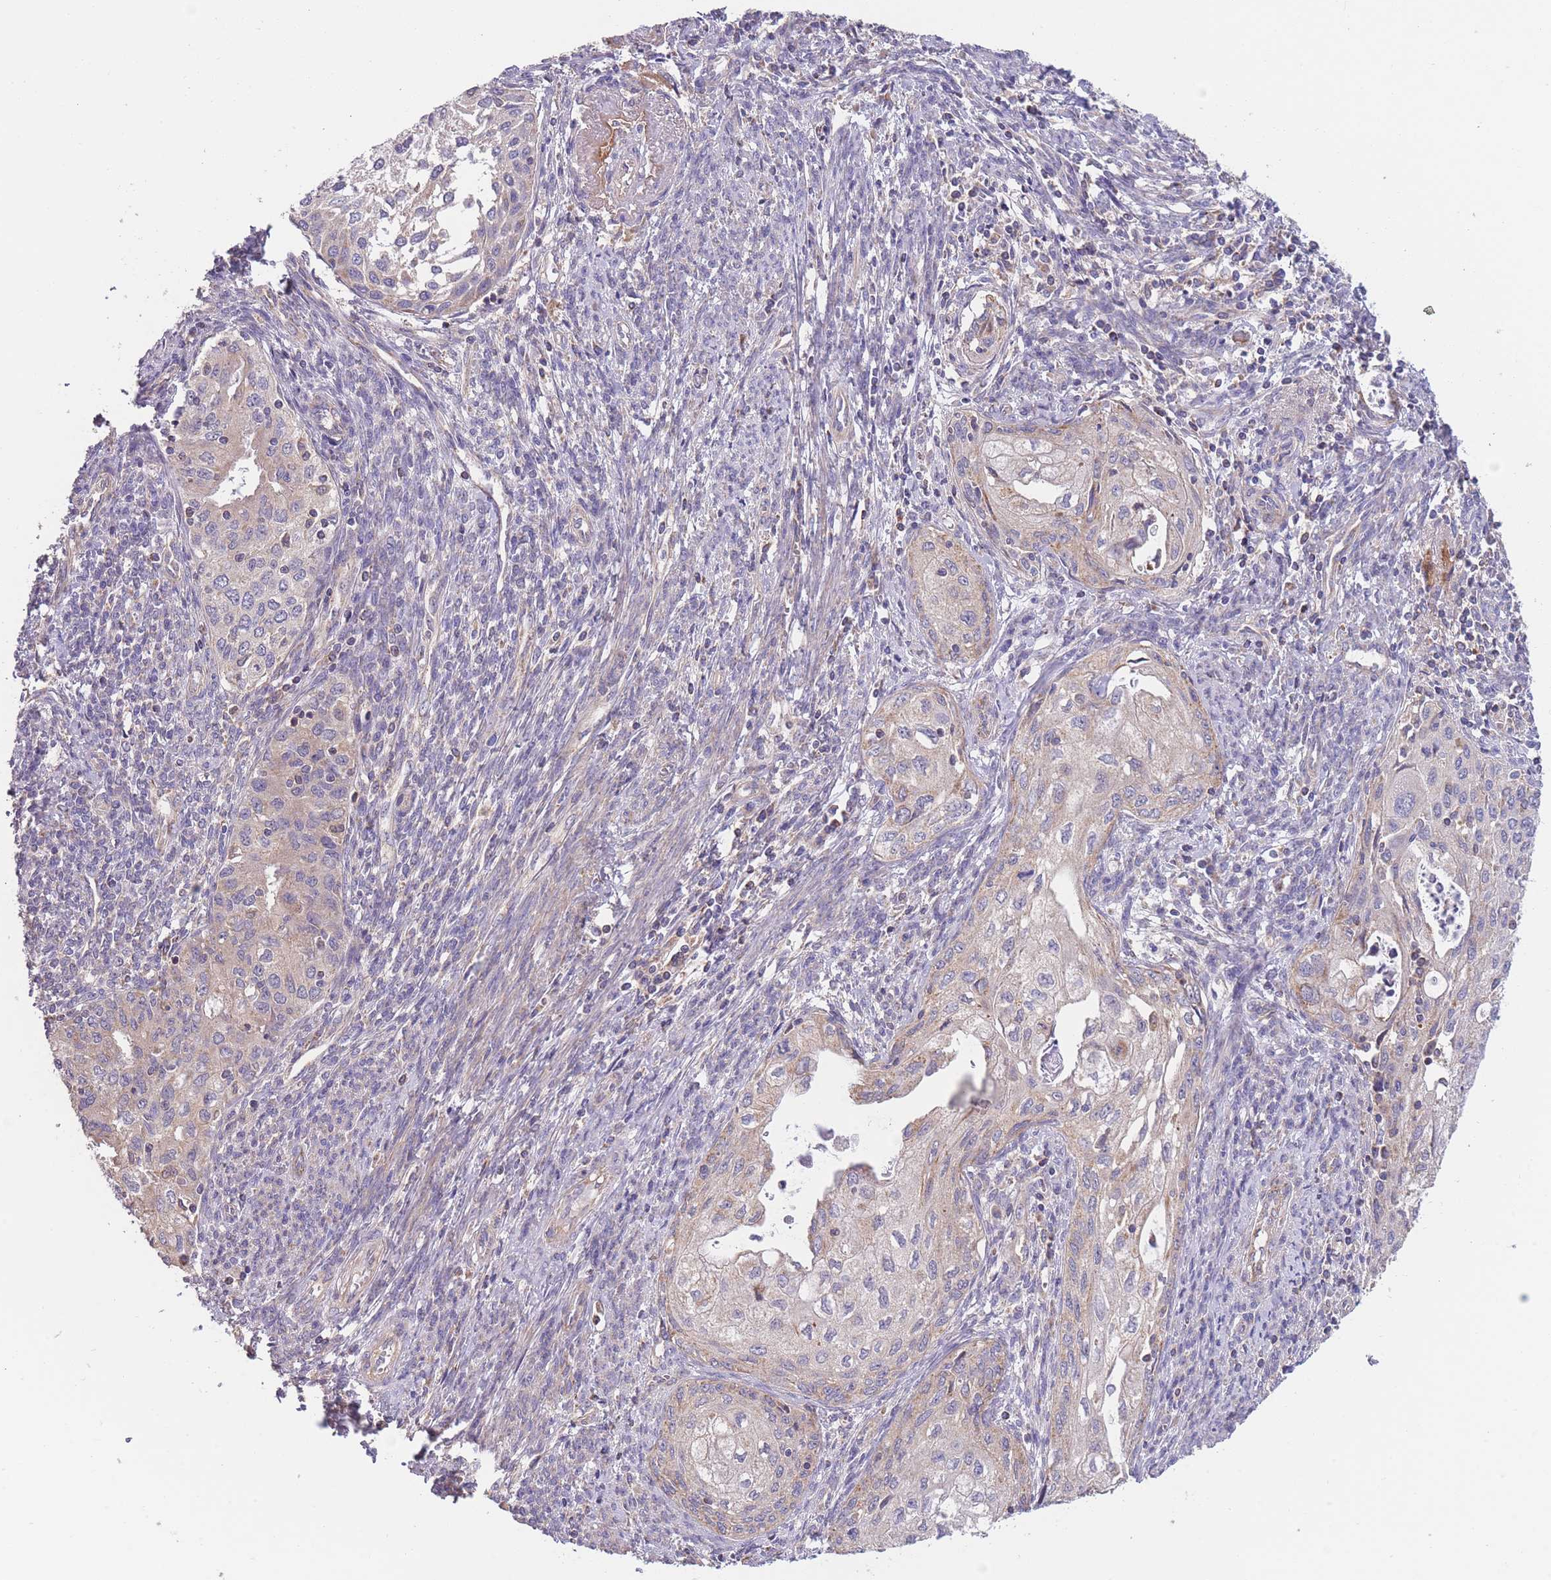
{"staining": {"intensity": "negative", "quantity": "none", "location": "none"}, "tissue": "cervical cancer", "cell_type": "Tumor cells", "image_type": "cancer", "snomed": [{"axis": "morphology", "description": "Squamous cell carcinoma, NOS"}, {"axis": "topography", "description": "Cervix"}], "caption": "The photomicrograph exhibits no significant positivity in tumor cells of cervical cancer. The staining was performed using DAB (3,3'-diaminobenzidine) to visualize the protein expression in brown, while the nuclei were stained in blue with hematoxylin (Magnification: 20x).", "gene": "SLC25A42", "patient": {"sex": "female", "age": 67}}